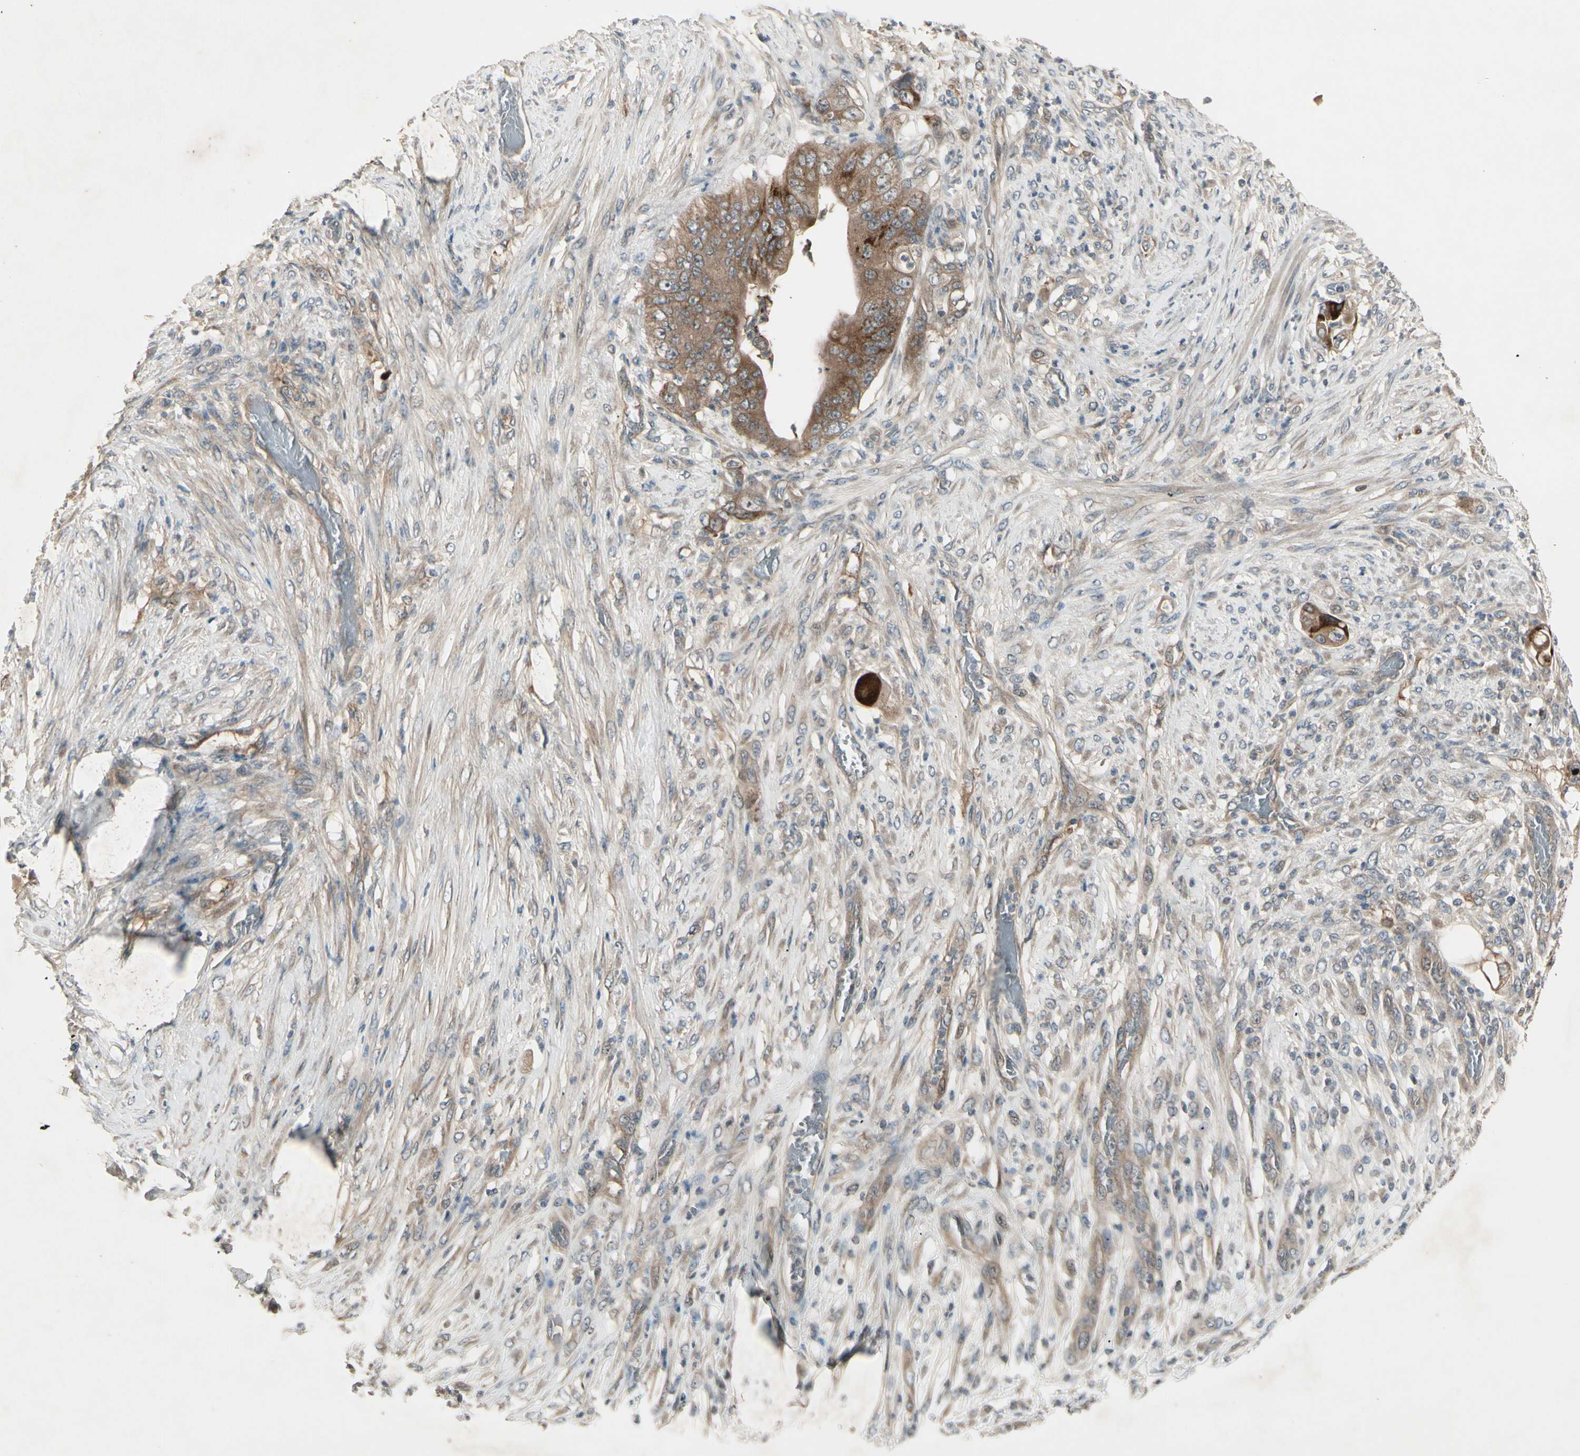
{"staining": {"intensity": "moderate", "quantity": ">75%", "location": "cytoplasmic/membranous"}, "tissue": "stomach cancer", "cell_type": "Tumor cells", "image_type": "cancer", "snomed": [{"axis": "morphology", "description": "Adenocarcinoma, NOS"}, {"axis": "topography", "description": "Stomach"}], "caption": "A medium amount of moderate cytoplasmic/membranous positivity is present in approximately >75% of tumor cells in stomach adenocarcinoma tissue.", "gene": "FHDC1", "patient": {"sex": "female", "age": 73}}